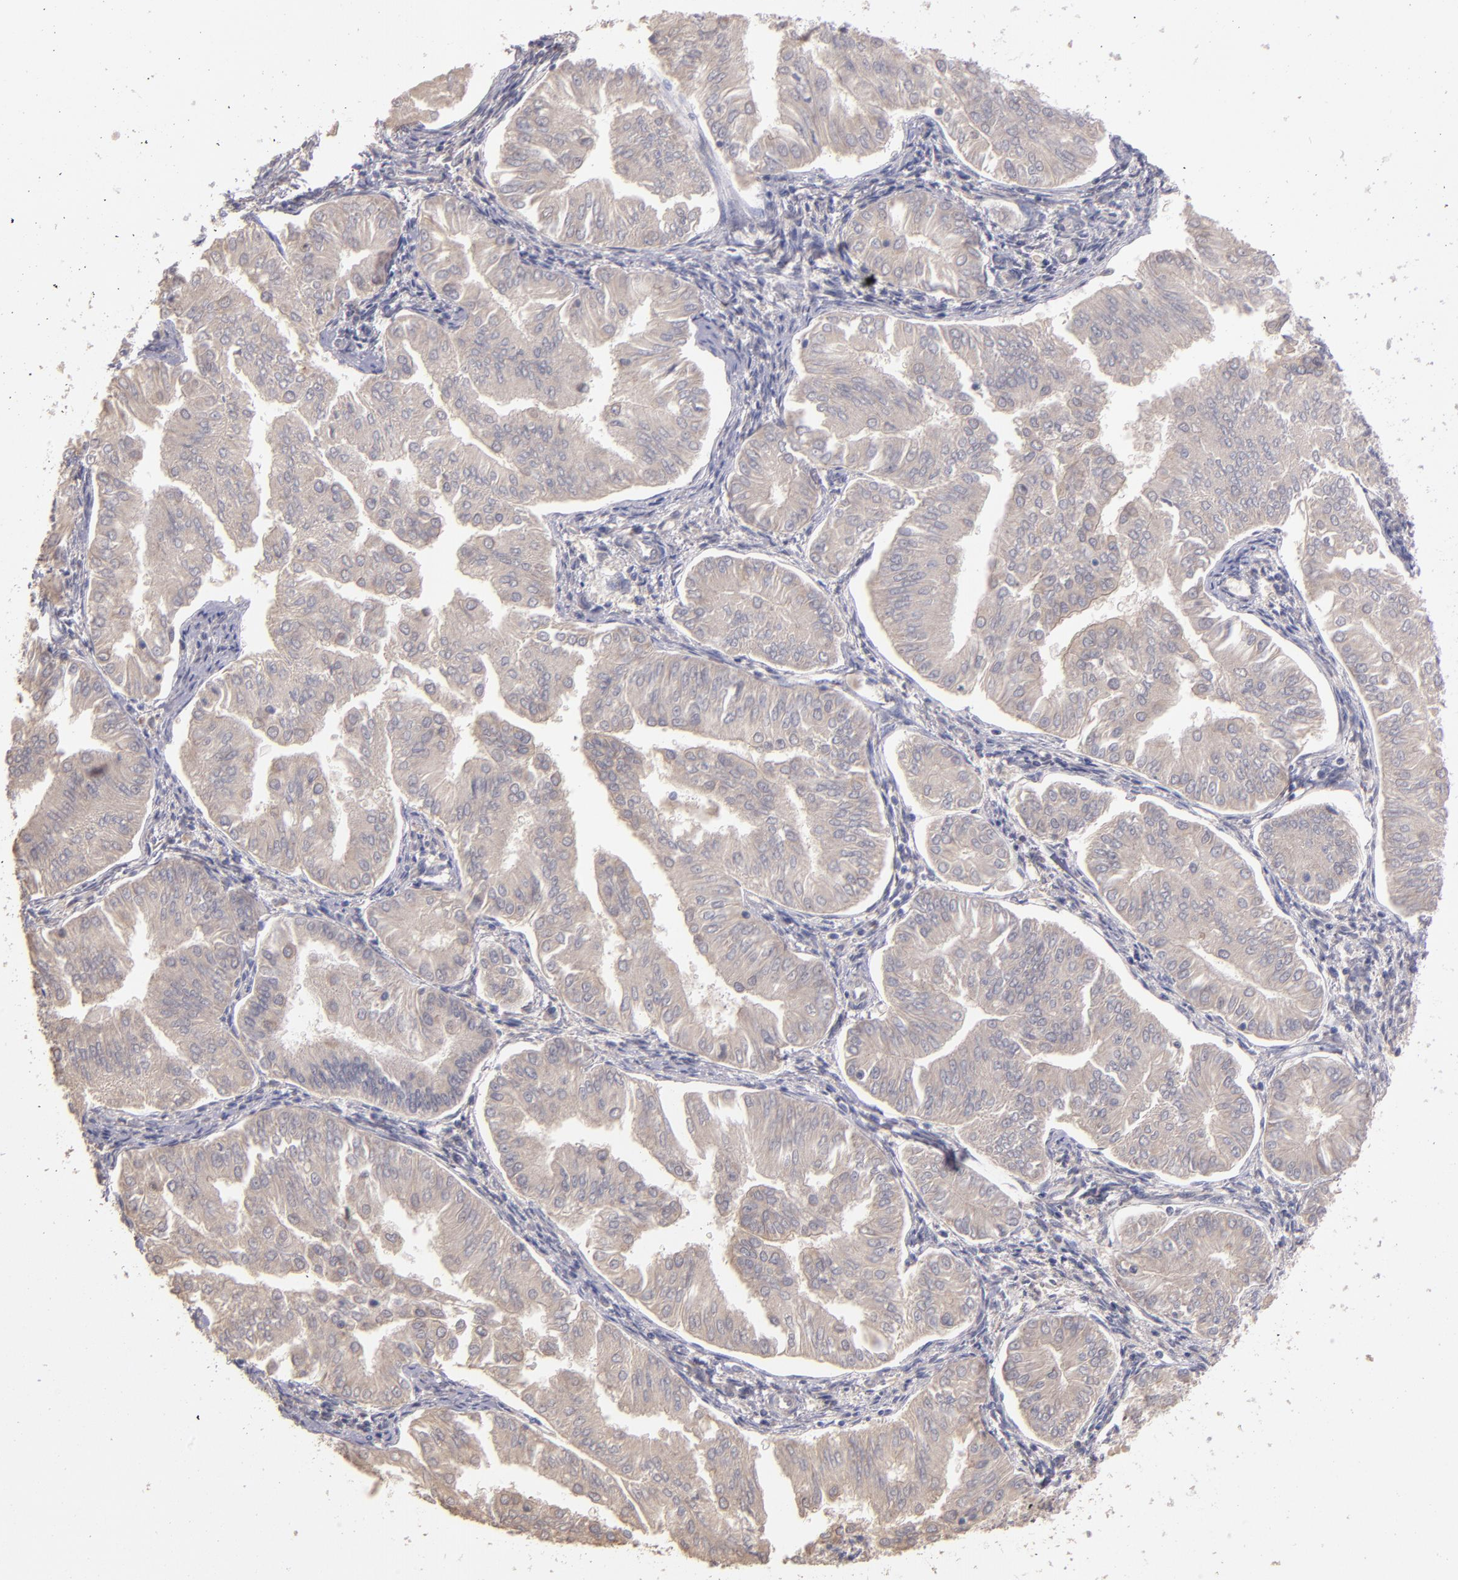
{"staining": {"intensity": "weak", "quantity": "<25%", "location": "cytoplasmic/membranous"}, "tissue": "endometrial cancer", "cell_type": "Tumor cells", "image_type": "cancer", "snomed": [{"axis": "morphology", "description": "Adenocarcinoma, NOS"}, {"axis": "topography", "description": "Endometrium"}], "caption": "Immunohistochemical staining of human endometrial adenocarcinoma shows no significant expression in tumor cells.", "gene": "GNAZ", "patient": {"sex": "female", "age": 53}}